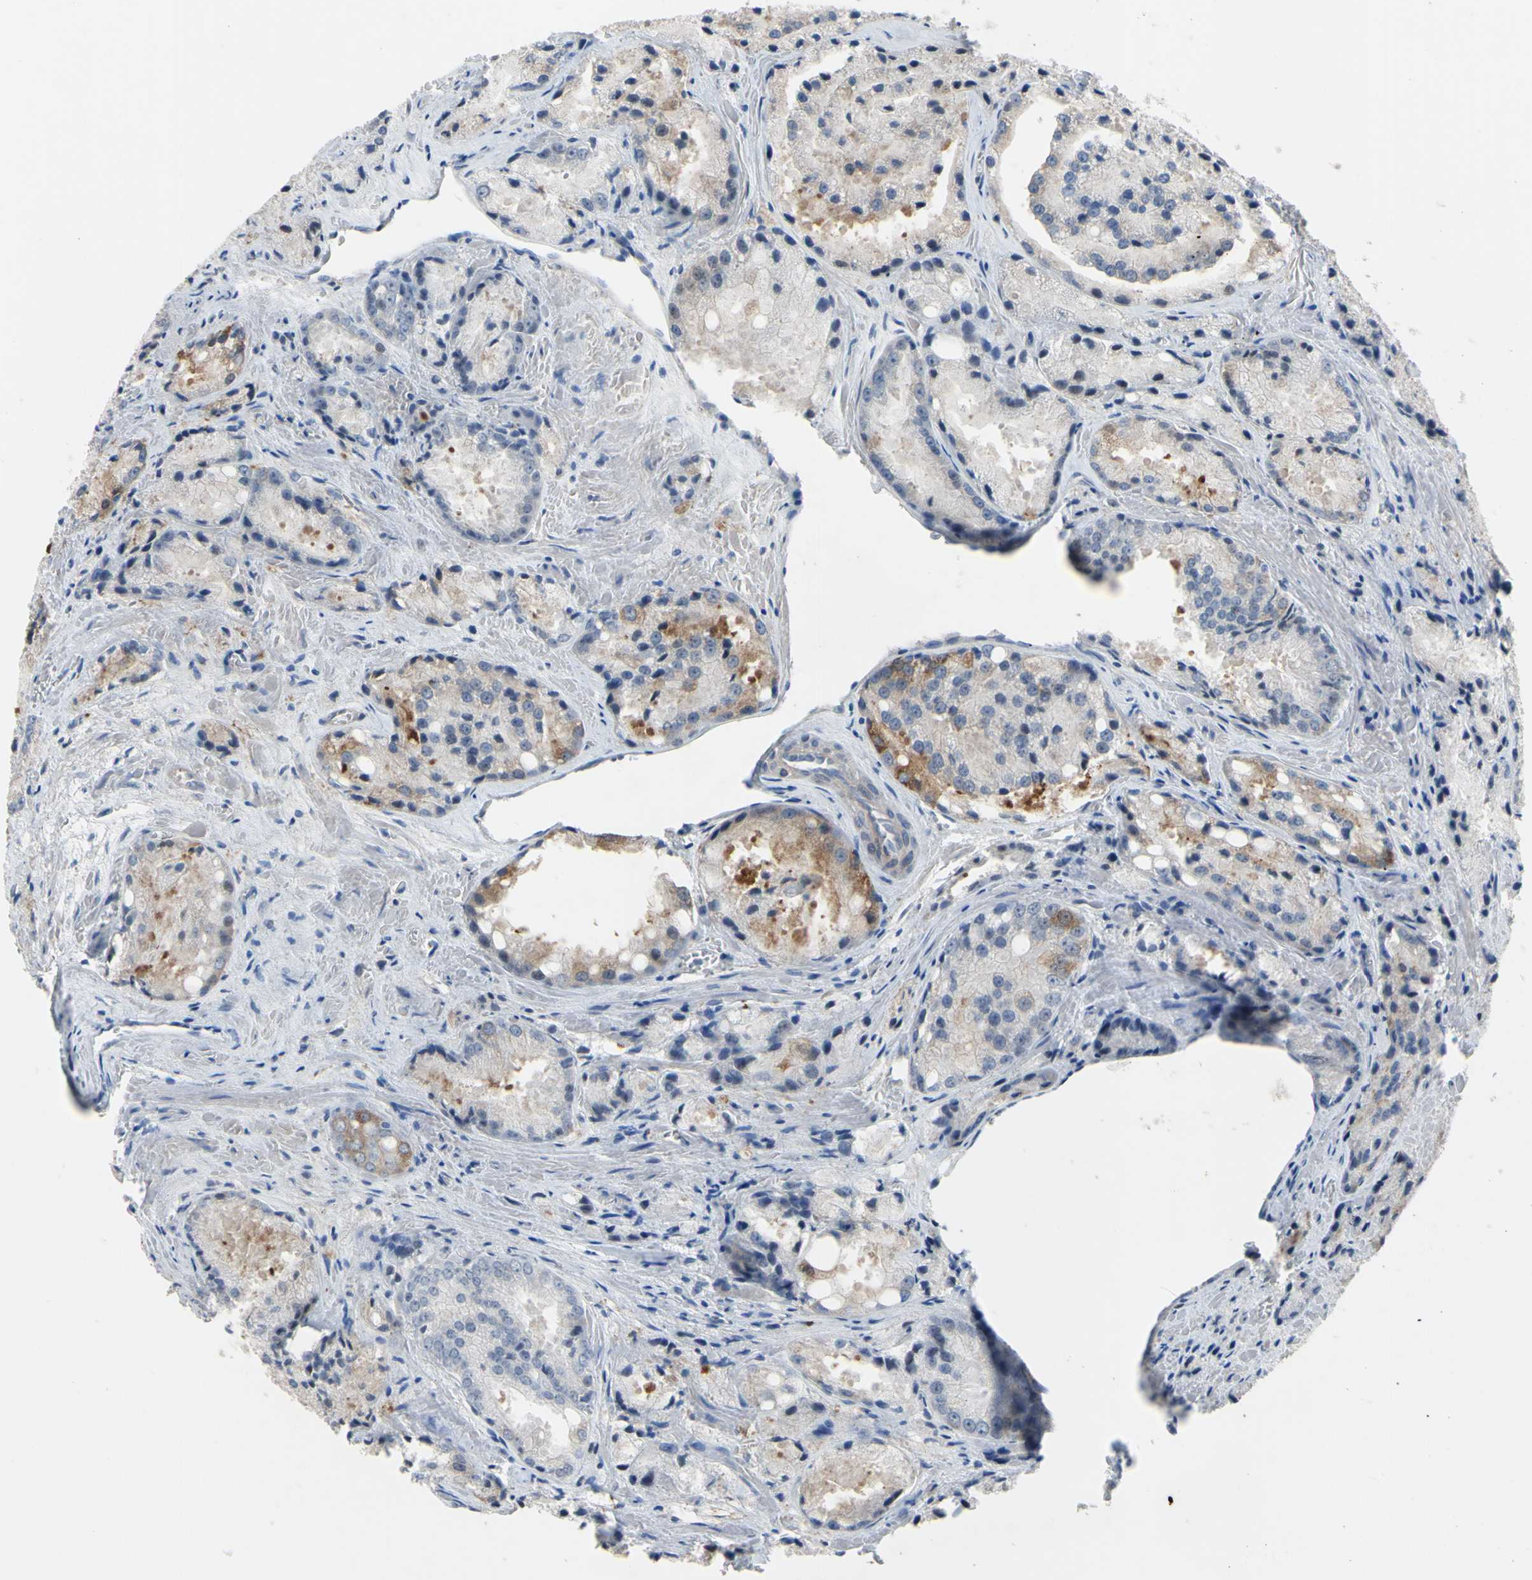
{"staining": {"intensity": "moderate", "quantity": "<25%", "location": "cytoplasmic/membranous"}, "tissue": "prostate cancer", "cell_type": "Tumor cells", "image_type": "cancer", "snomed": [{"axis": "morphology", "description": "Adenocarcinoma, Low grade"}, {"axis": "topography", "description": "Prostate"}], "caption": "Prostate cancer stained with a protein marker exhibits moderate staining in tumor cells.", "gene": "LHX9", "patient": {"sex": "male", "age": 64}}